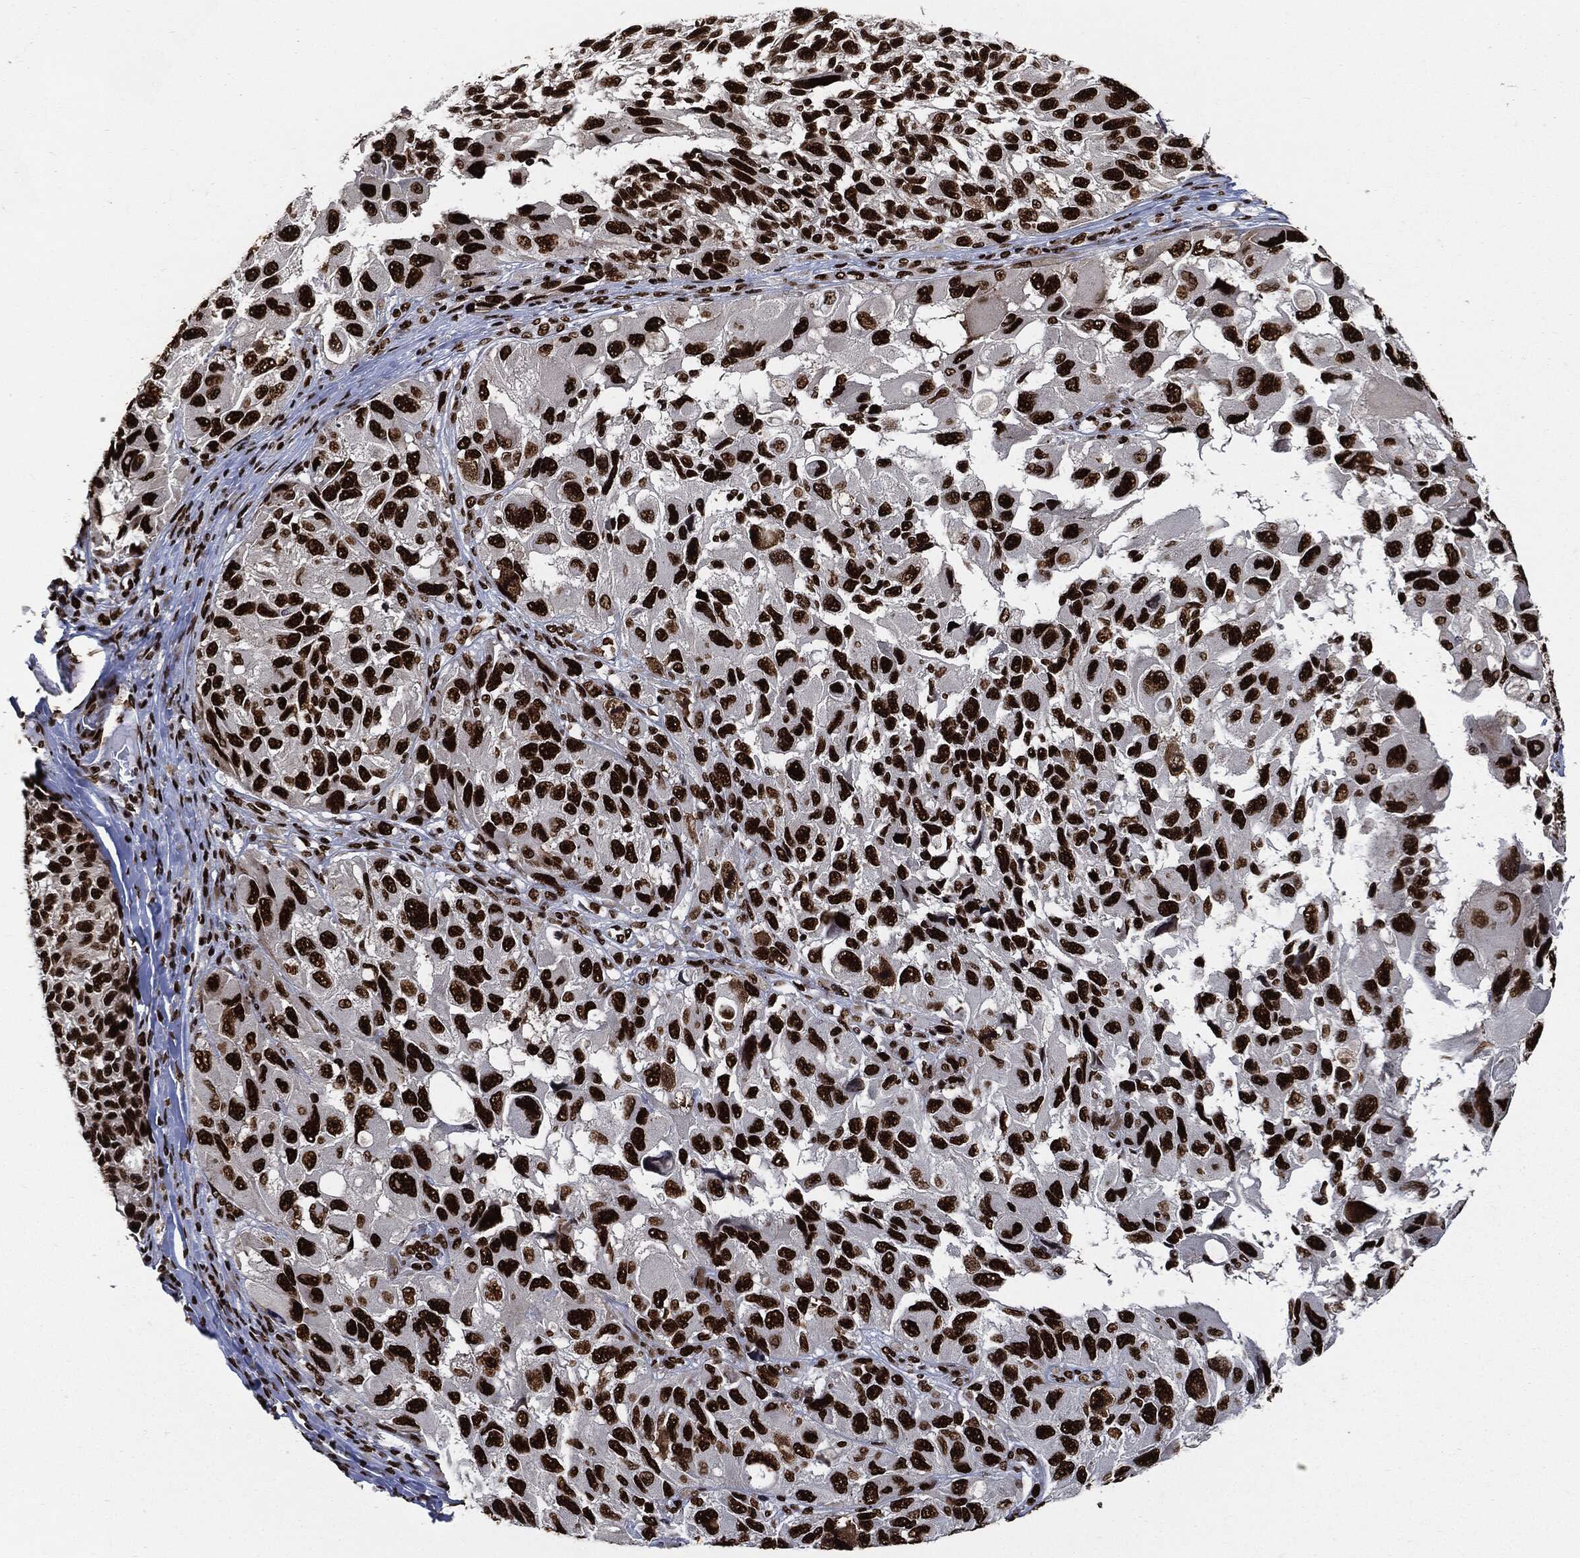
{"staining": {"intensity": "strong", "quantity": ">75%", "location": "nuclear"}, "tissue": "melanoma", "cell_type": "Tumor cells", "image_type": "cancer", "snomed": [{"axis": "morphology", "description": "Malignant melanoma, NOS"}, {"axis": "topography", "description": "Skin"}], "caption": "Tumor cells exhibit strong nuclear expression in about >75% of cells in melanoma.", "gene": "RECQL", "patient": {"sex": "female", "age": 73}}